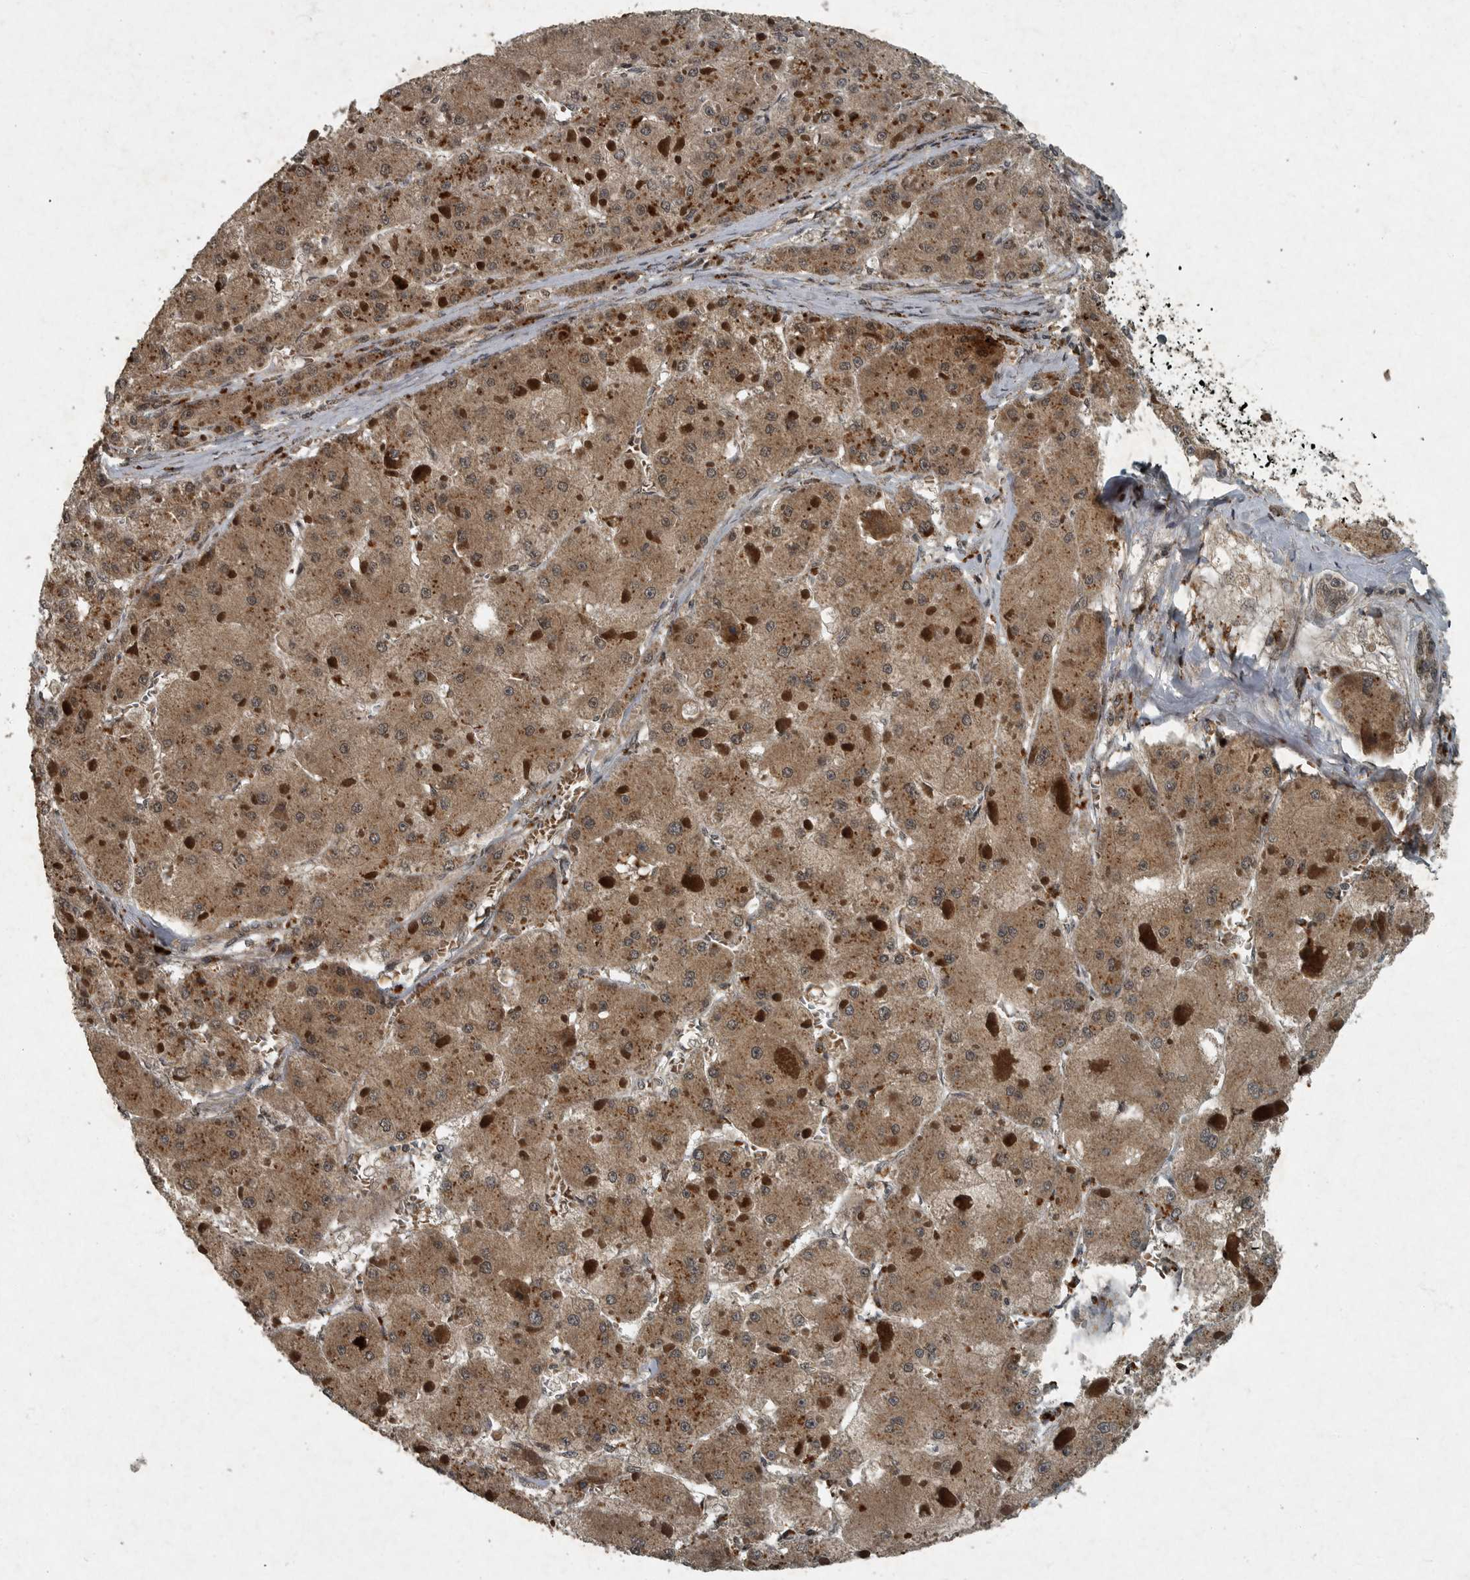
{"staining": {"intensity": "moderate", "quantity": ">75%", "location": "cytoplasmic/membranous"}, "tissue": "liver cancer", "cell_type": "Tumor cells", "image_type": "cancer", "snomed": [{"axis": "morphology", "description": "Carcinoma, Hepatocellular, NOS"}, {"axis": "topography", "description": "Liver"}], "caption": "A medium amount of moderate cytoplasmic/membranous staining is identified in approximately >75% of tumor cells in liver hepatocellular carcinoma tissue.", "gene": "FOXO1", "patient": {"sex": "female", "age": 73}}